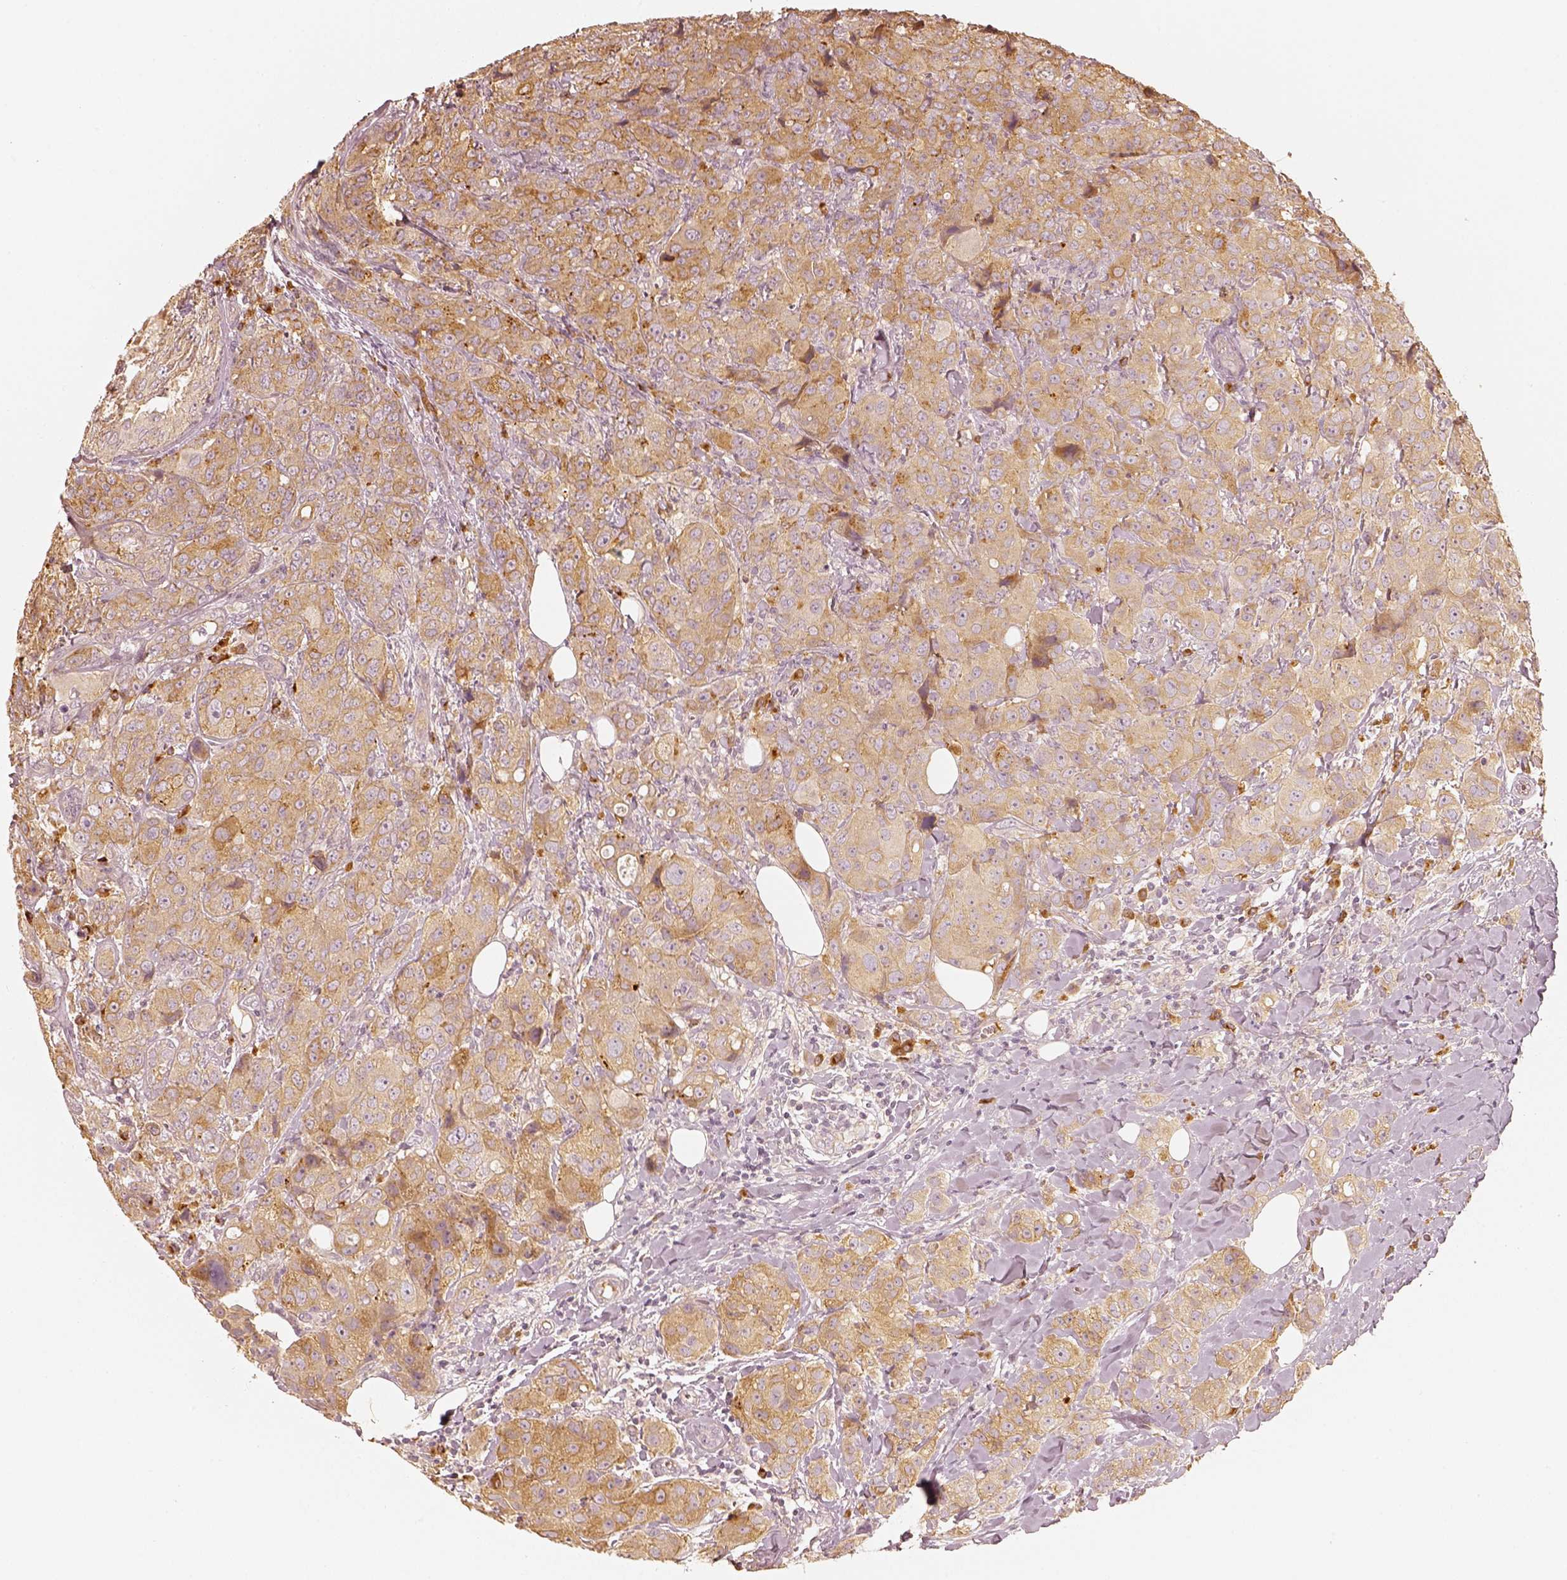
{"staining": {"intensity": "weak", "quantity": ">75%", "location": "cytoplasmic/membranous"}, "tissue": "breast cancer", "cell_type": "Tumor cells", "image_type": "cancer", "snomed": [{"axis": "morphology", "description": "Duct carcinoma"}, {"axis": "topography", "description": "Breast"}], "caption": "Breast cancer stained with a brown dye displays weak cytoplasmic/membranous positive positivity in approximately >75% of tumor cells.", "gene": "GORASP2", "patient": {"sex": "female", "age": 43}}